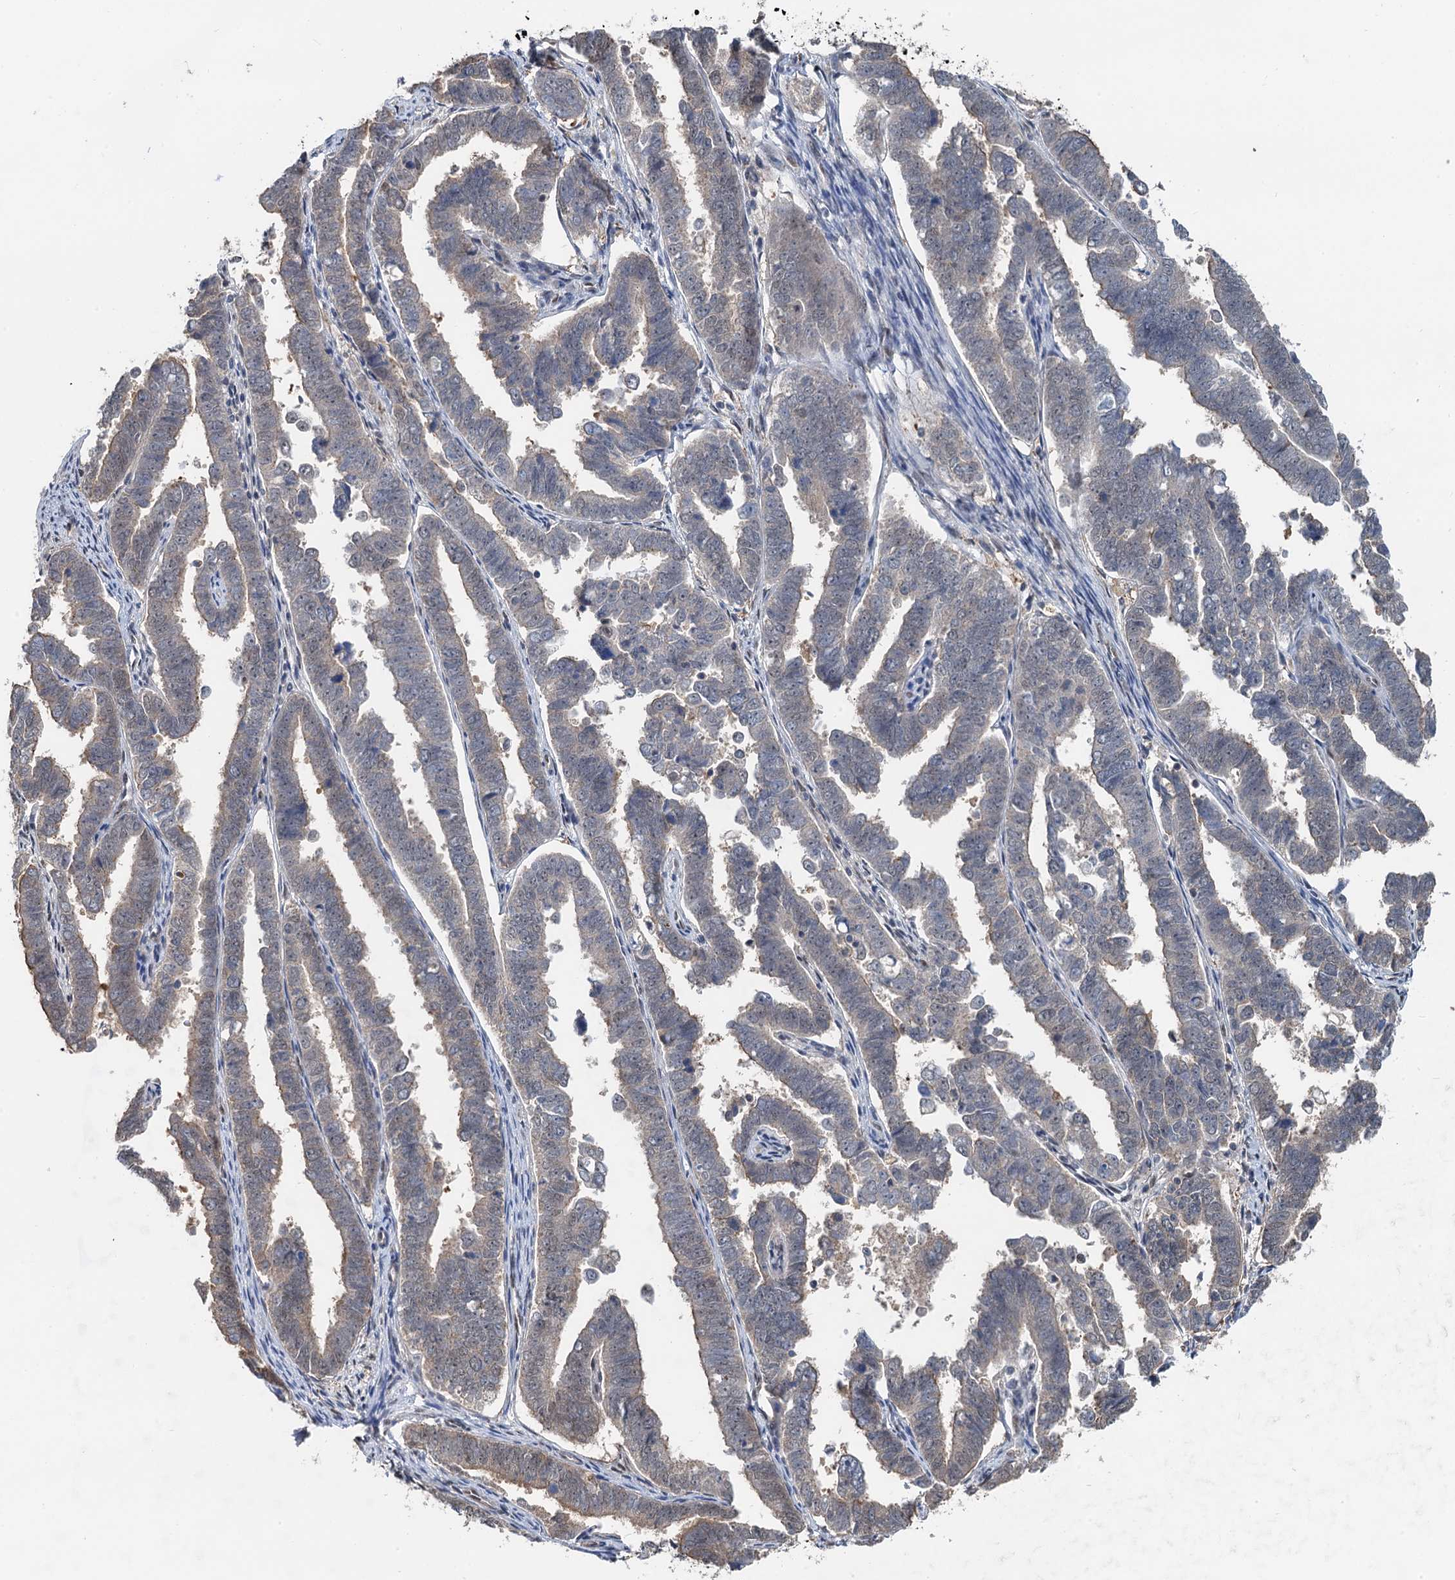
{"staining": {"intensity": "weak", "quantity": "25%-75%", "location": "cytoplasmic/membranous"}, "tissue": "endometrial cancer", "cell_type": "Tumor cells", "image_type": "cancer", "snomed": [{"axis": "morphology", "description": "Adenocarcinoma, NOS"}, {"axis": "topography", "description": "Endometrium"}], "caption": "Endometrial adenocarcinoma stained with a brown dye exhibits weak cytoplasmic/membranous positive positivity in approximately 25%-75% of tumor cells.", "gene": "CFDP1", "patient": {"sex": "female", "age": 75}}